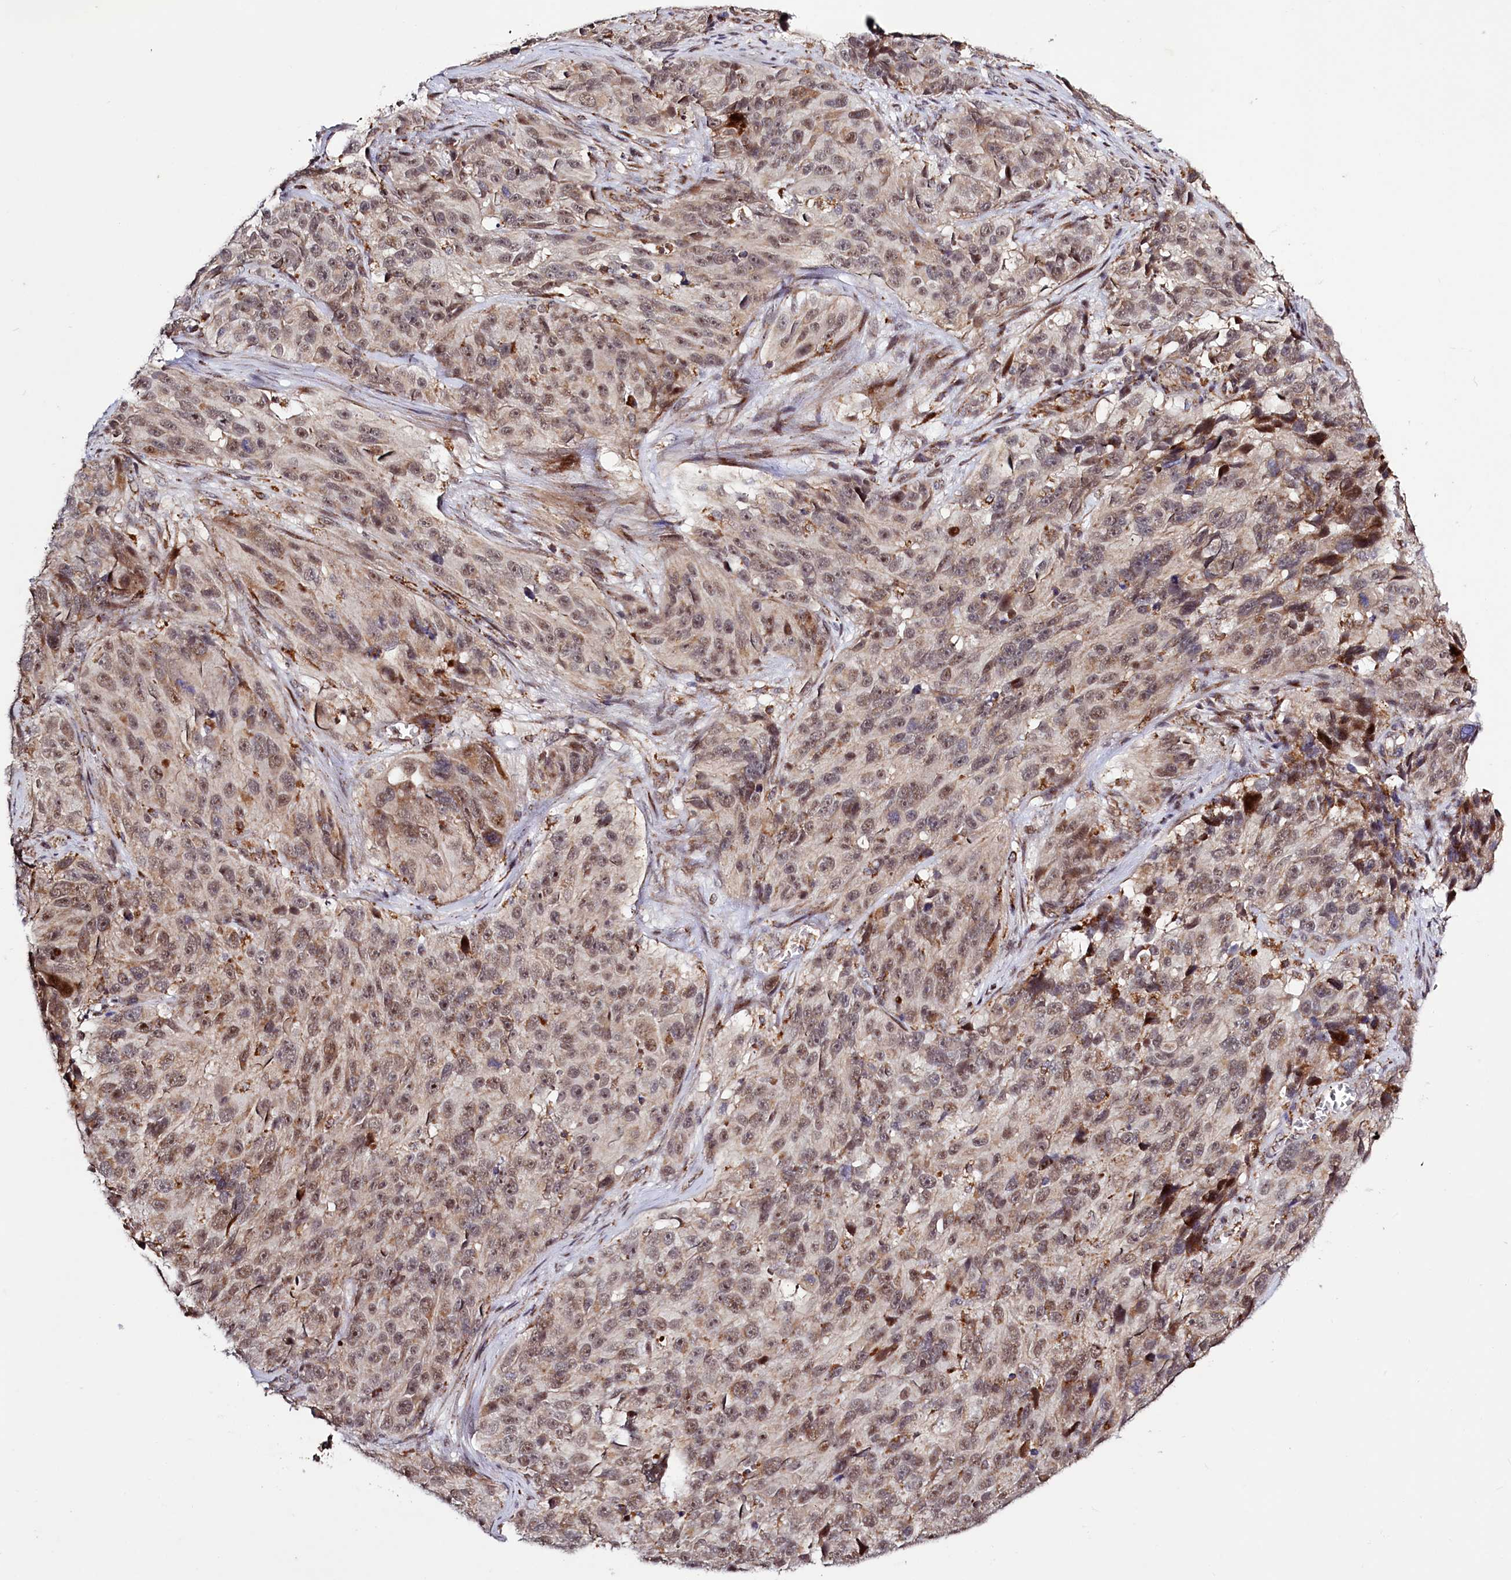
{"staining": {"intensity": "moderate", "quantity": ">75%", "location": "cytoplasmic/membranous,nuclear"}, "tissue": "melanoma", "cell_type": "Tumor cells", "image_type": "cancer", "snomed": [{"axis": "morphology", "description": "Malignant melanoma, NOS"}, {"axis": "topography", "description": "Skin"}], "caption": "An immunohistochemistry histopathology image of neoplastic tissue is shown. Protein staining in brown shows moderate cytoplasmic/membranous and nuclear positivity in melanoma within tumor cells. (Brightfield microscopy of DAB IHC at high magnification).", "gene": "DYNC2H1", "patient": {"sex": "male", "age": 84}}